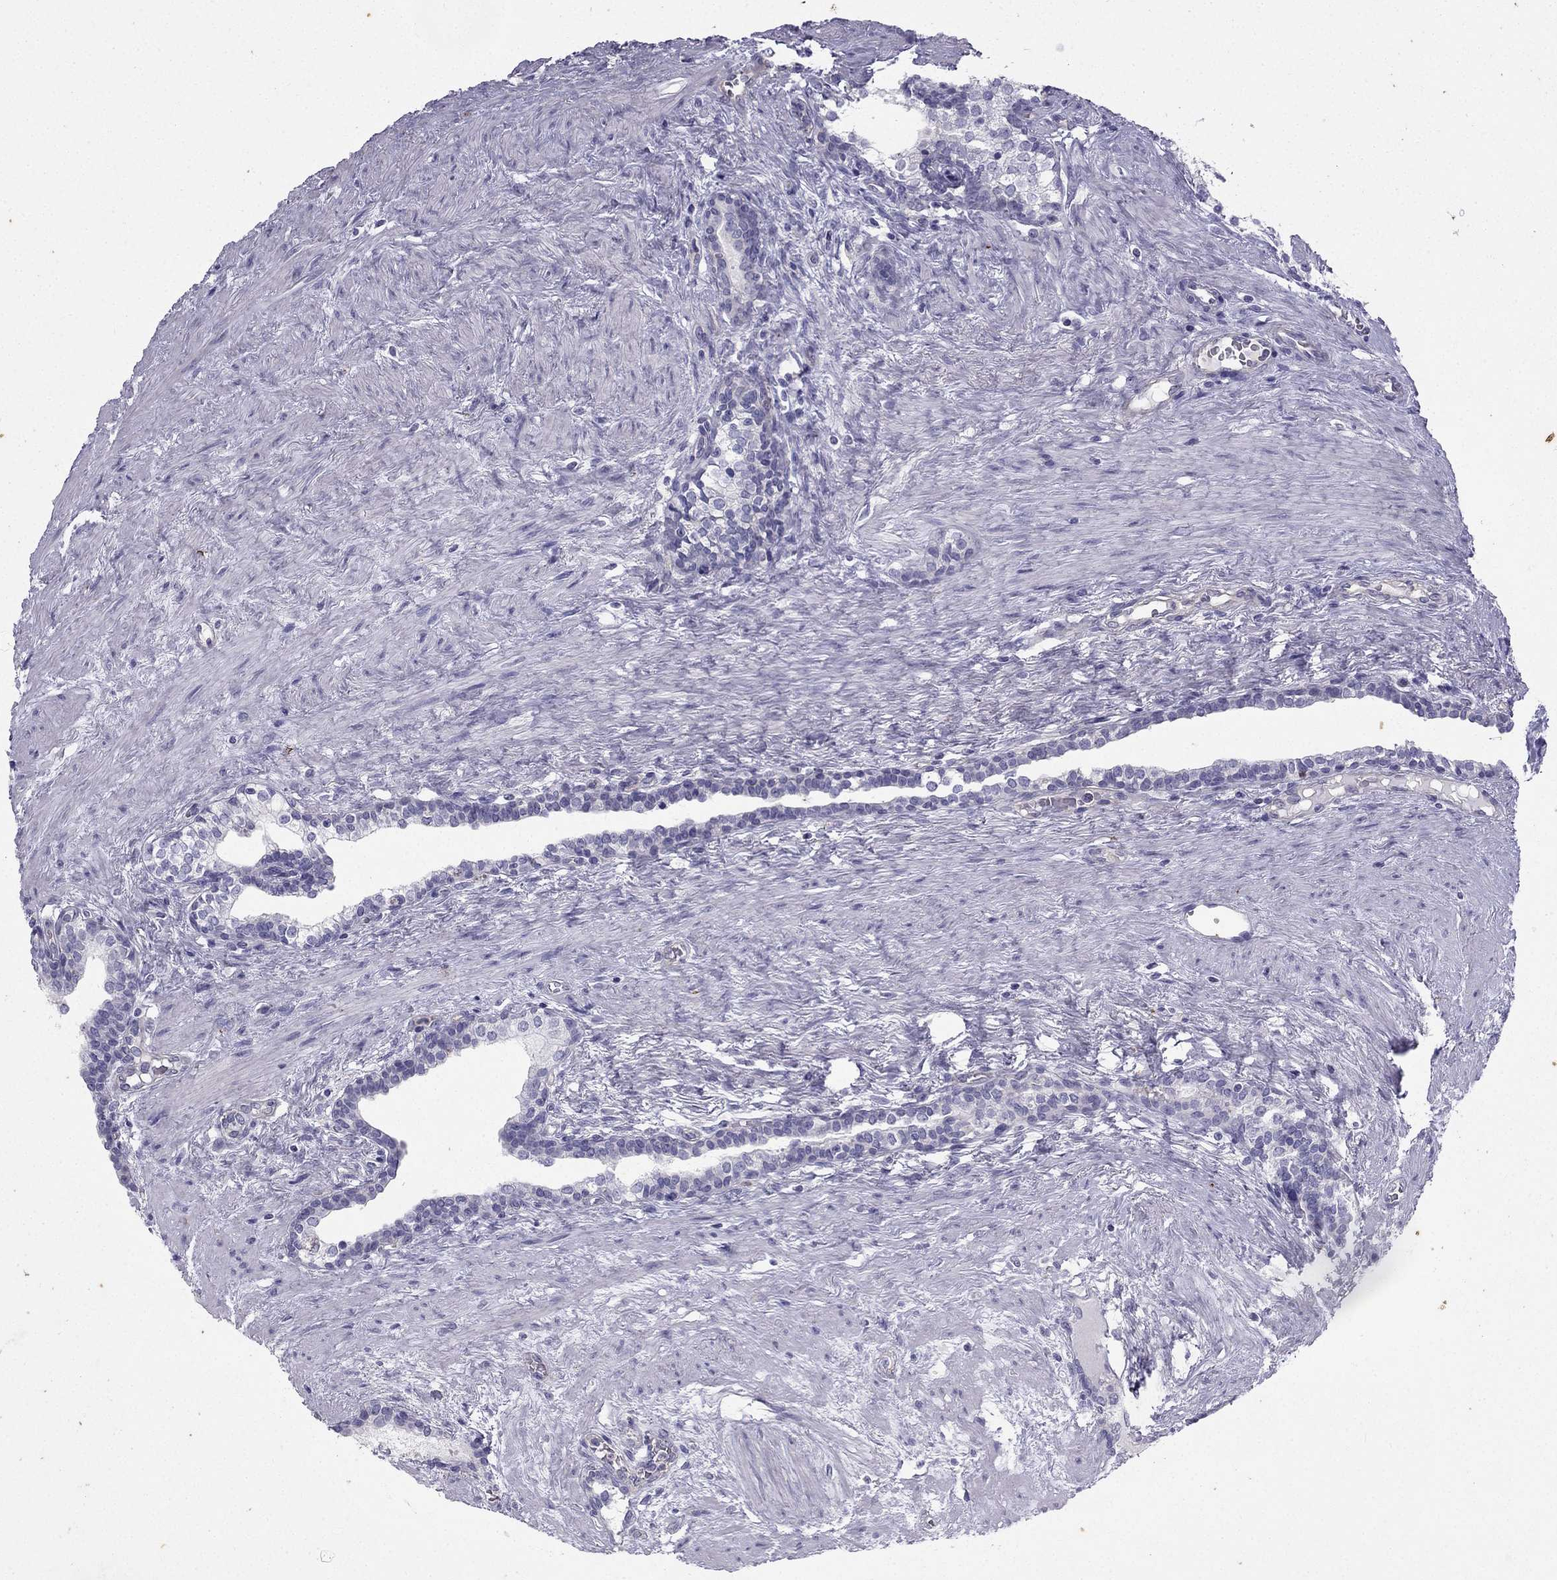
{"staining": {"intensity": "negative", "quantity": "none", "location": "none"}, "tissue": "prostate cancer", "cell_type": "Tumor cells", "image_type": "cancer", "snomed": [{"axis": "morphology", "description": "Adenocarcinoma, NOS"}, {"axis": "morphology", "description": "Adenocarcinoma, High grade"}, {"axis": "topography", "description": "Prostate"}], "caption": "Prostate cancer (adenocarcinoma (high-grade)) stained for a protein using immunohistochemistry (IHC) exhibits no staining tumor cells.", "gene": "GJA8", "patient": {"sex": "male", "age": 61}}